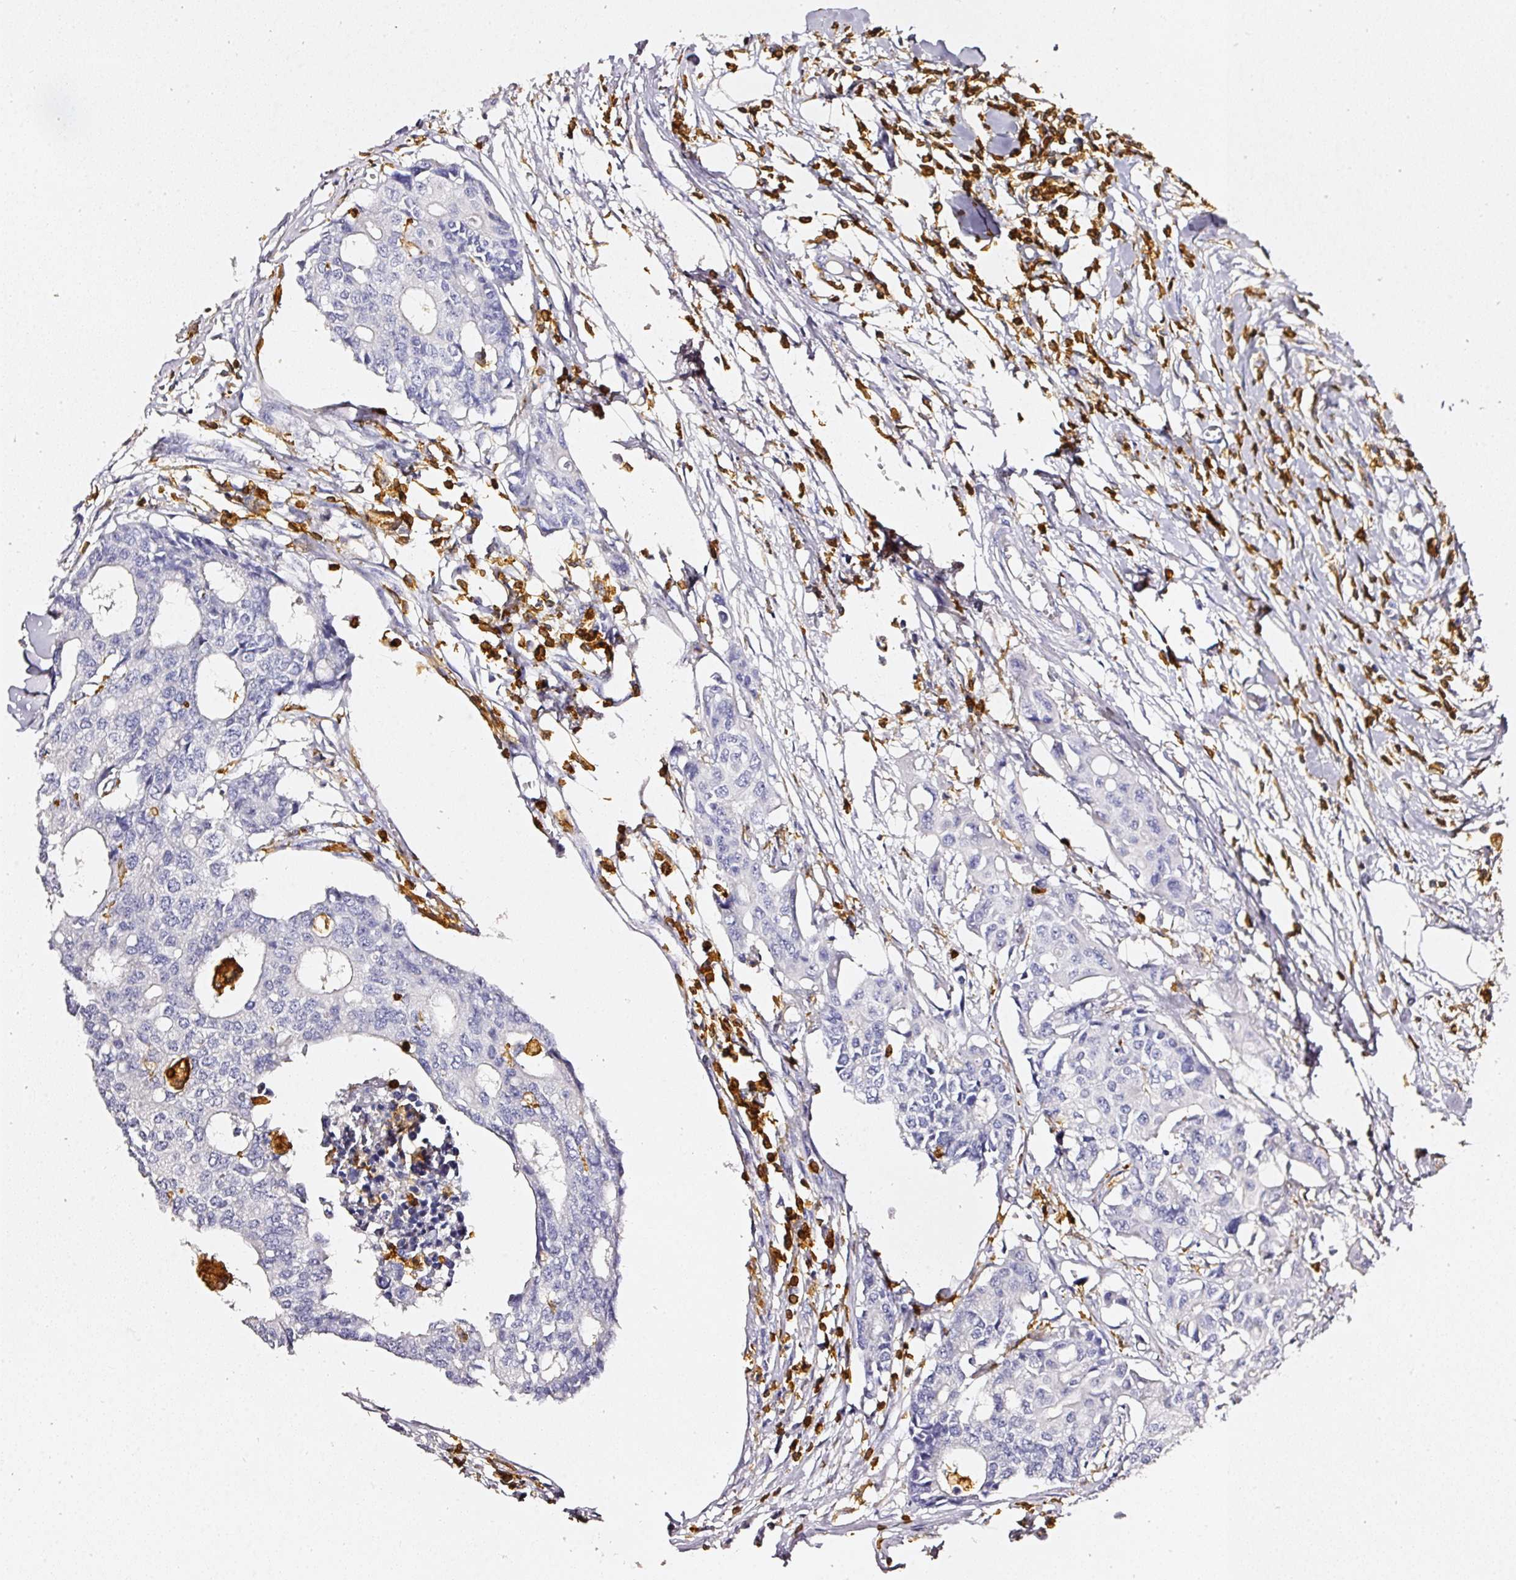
{"staining": {"intensity": "negative", "quantity": "none", "location": "none"}, "tissue": "colorectal cancer", "cell_type": "Tumor cells", "image_type": "cancer", "snomed": [{"axis": "morphology", "description": "Adenocarcinoma, NOS"}, {"axis": "topography", "description": "Colon"}], "caption": "This is an IHC image of human colorectal cancer. There is no staining in tumor cells.", "gene": "EVL", "patient": {"sex": "male", "age": 77}}